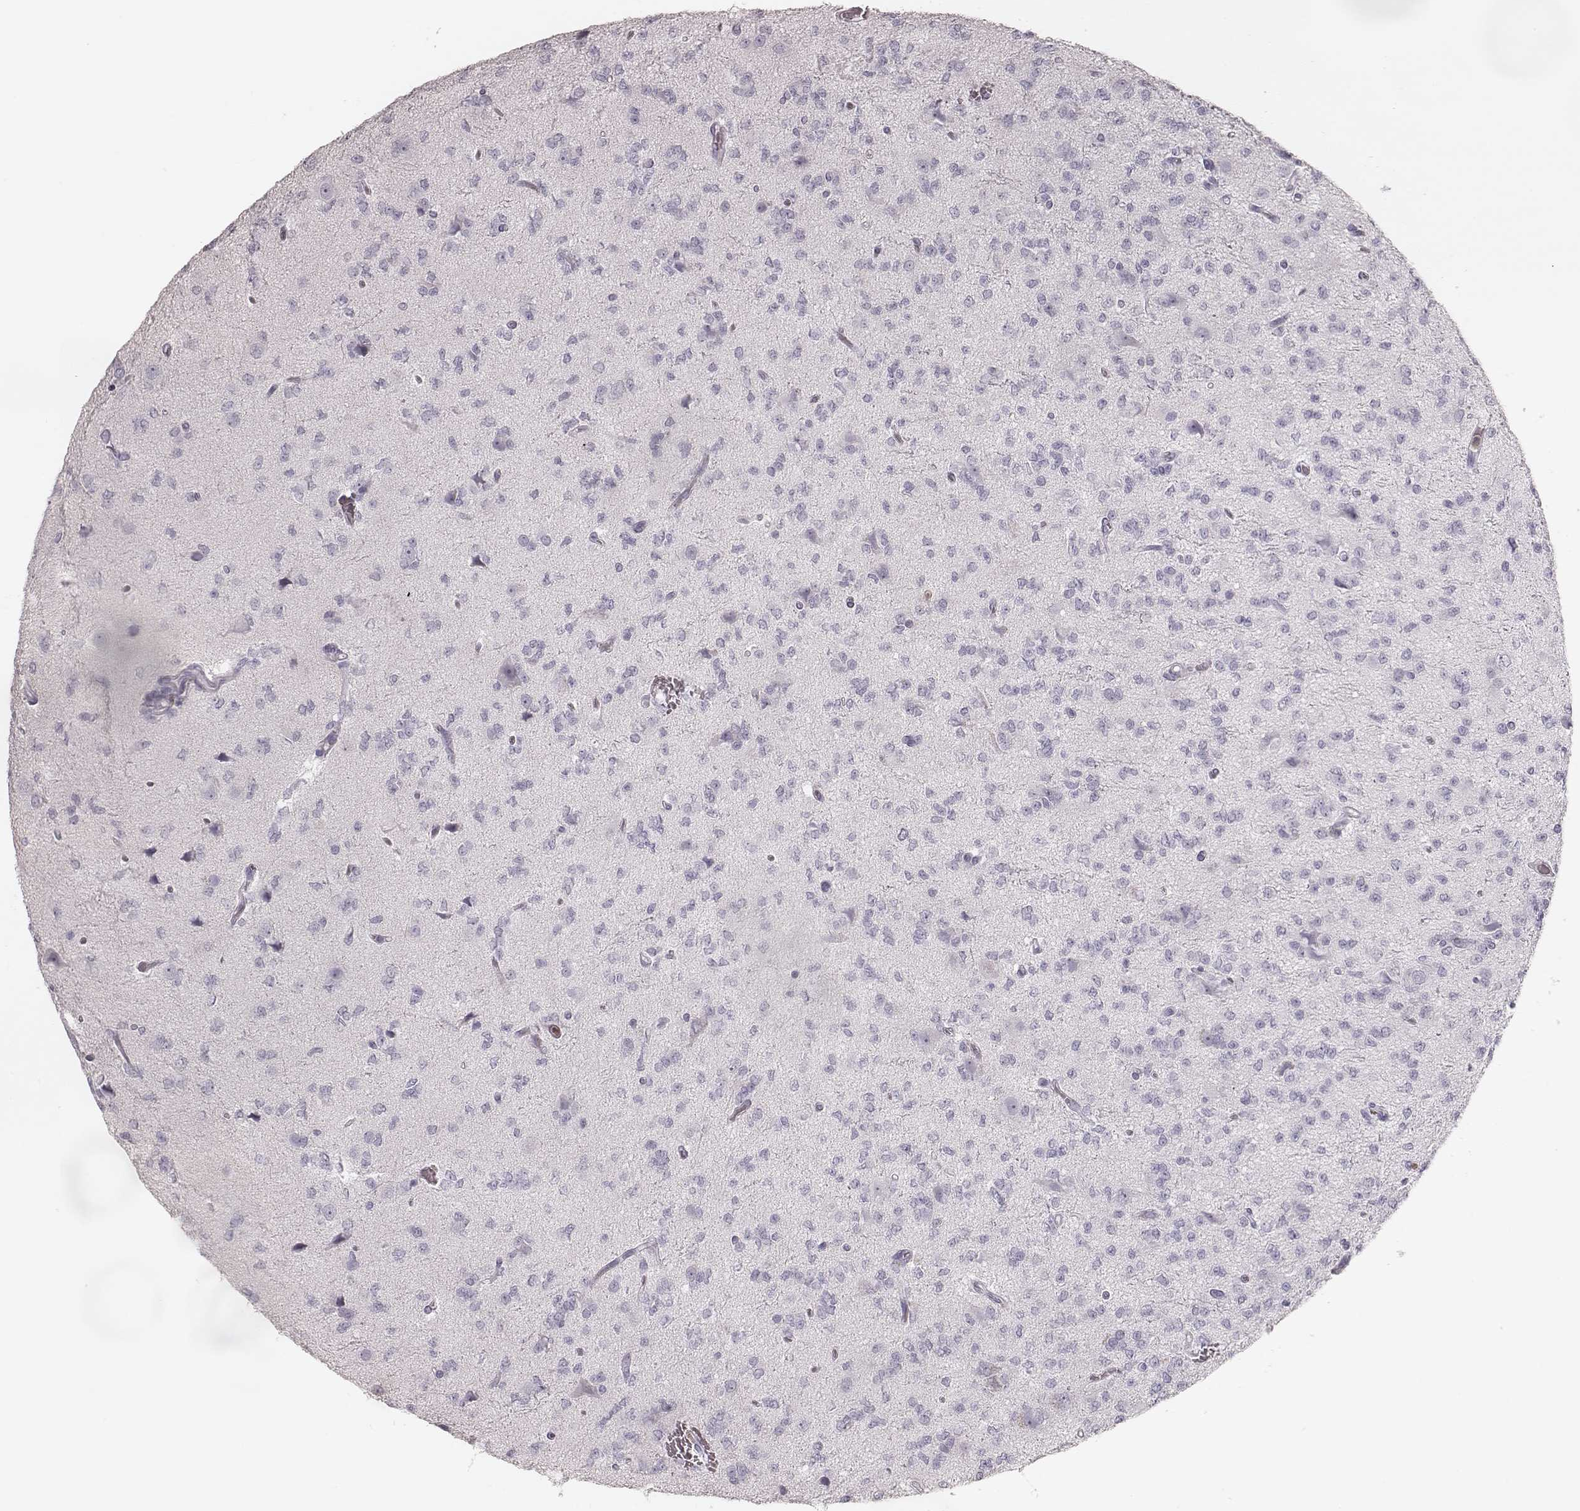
{"staining": {"intensity": "negative", "quantity": "none", "location": "none"}, "tissue": "glioma", "cell_type": "Tumor cells", "image_type": "cancer", "snomed": [{"axis": "morphology", "description": "Glioma, malignant, Low grade"}, {"axis": "topography", "description": "Brain"}], "caption": "Human glioma stained for a protein using IHC exhibits no expression in tumor cells.", "gene": "ELANE", "patient": {"sex": "male", "age": 27}}